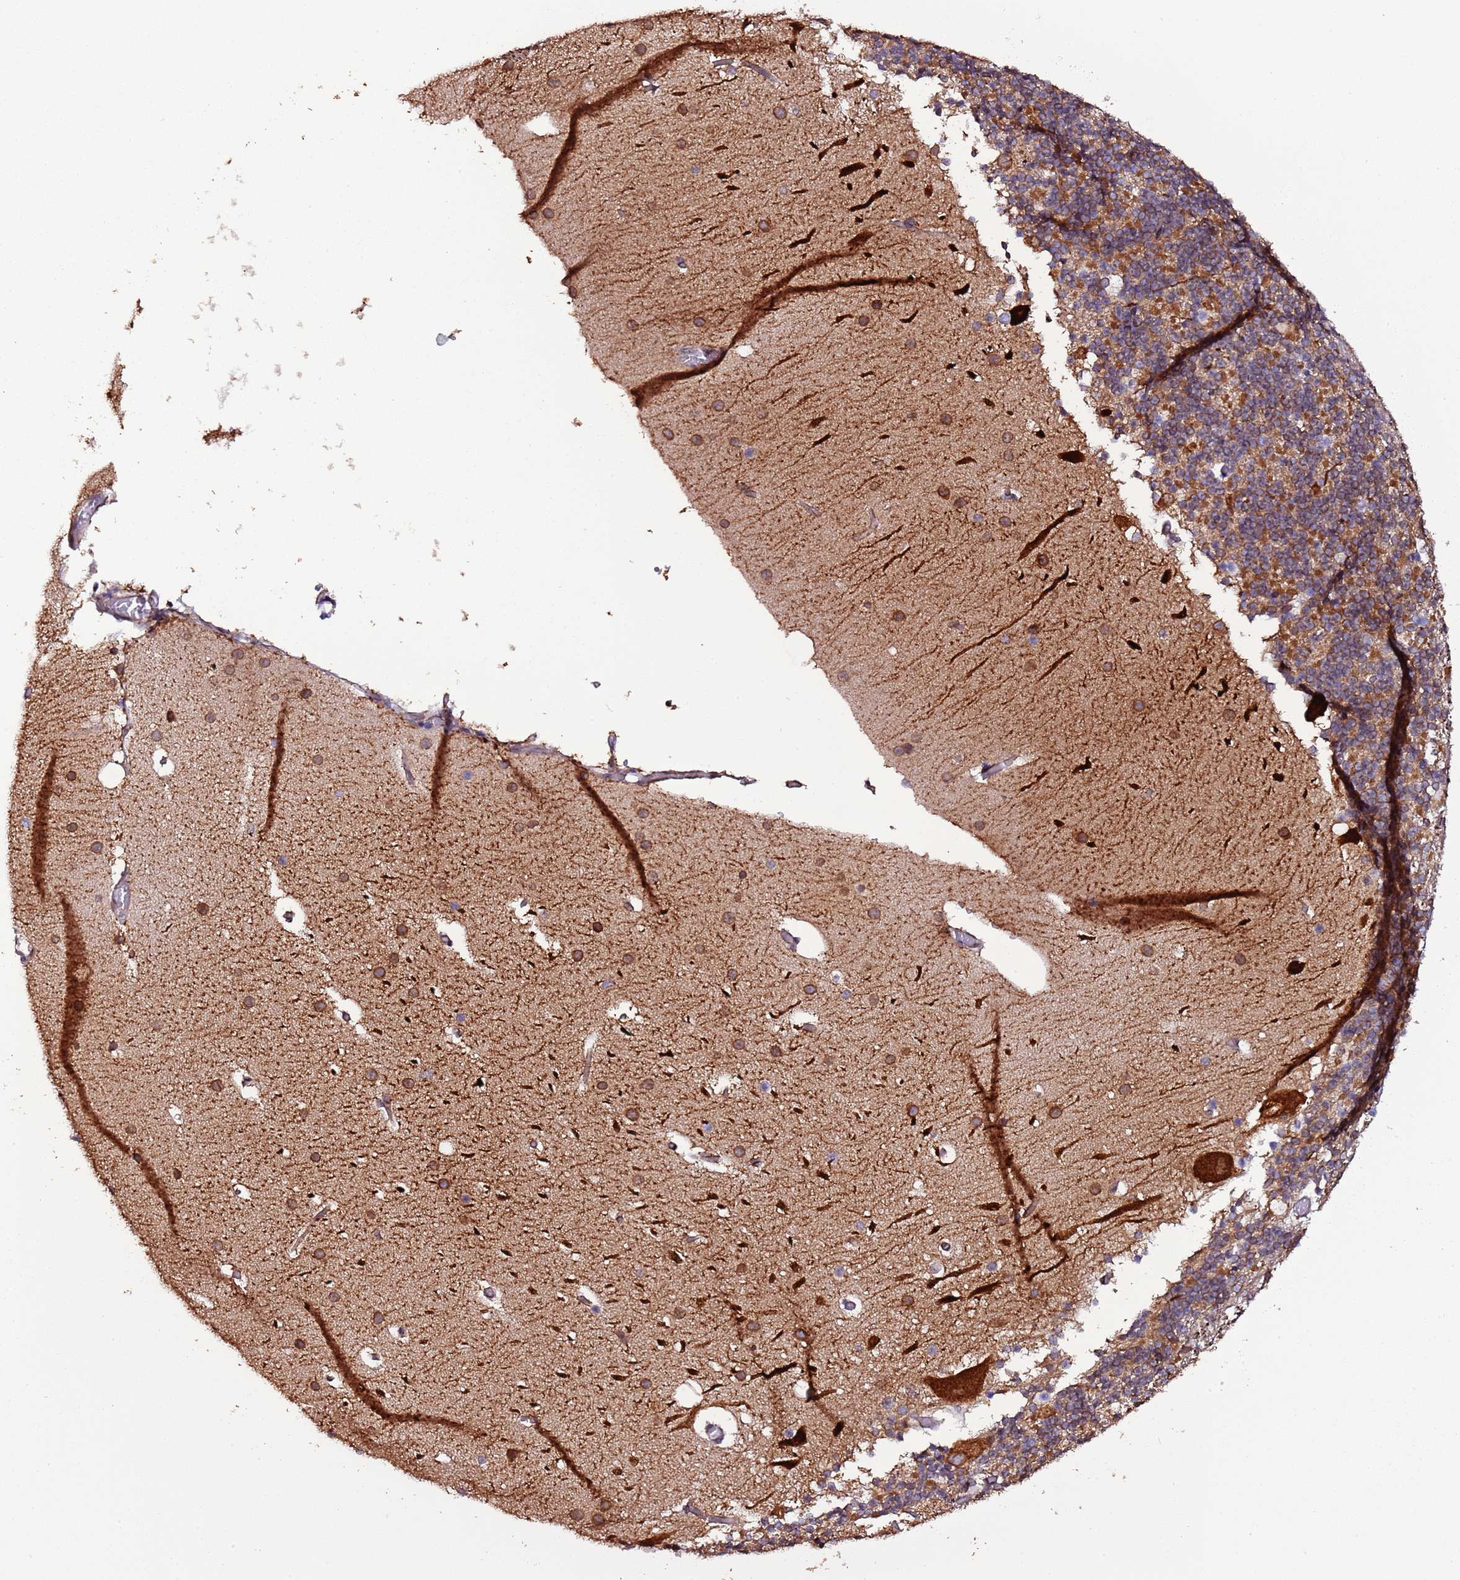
{"staining": {"intensity": "strong", "quantity": "25%-75%", "location": "cytoplasmic/membranous"}, "tissue": "cerebellum", "cell_type": "Cells in granular layer", "image_type": "normal", "snomed": [{"axis": "morphology", "description": "Normal tissue, NOS"}, {"axis": "topography", "description": "Cerebellum"}], "caption": "This micrograph exhibits normal cerebellum stained with immunohistochemistry (IHC) to label a protein in brown. The cytoplasmic/membranous of cells in granular layer show strong positivity for the protein. Nuclei are counter-stained blue.", "gene": "SLC41A3", "patient": {"sex": "male", "age": 57}}